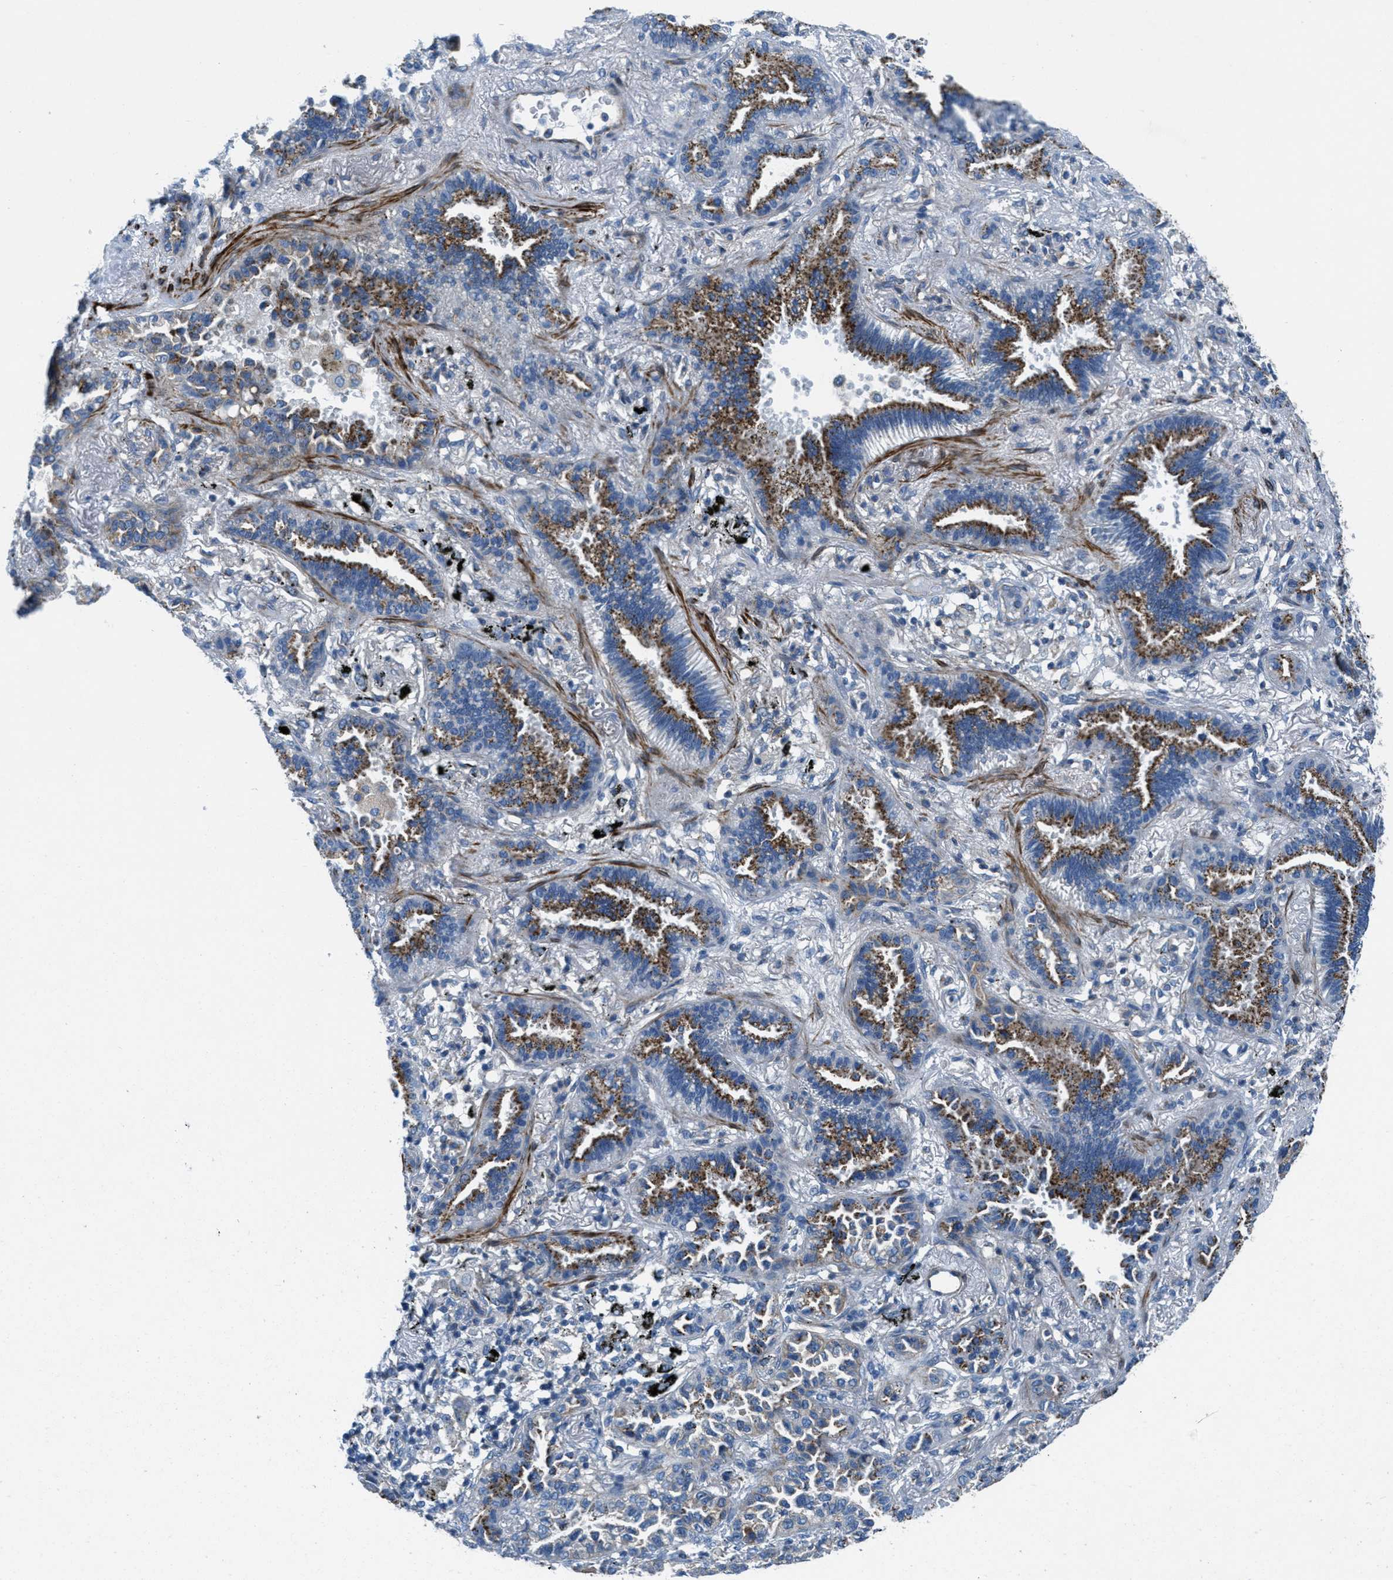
{"staining": {"intensity": "strong", "quantity": "25%-75%", "location": "cytoplasmic/membranous"}, "tissue": "lung cancer", "cell_type": "Tumor cells", "image_type": "cancer", "snomed": [{"axis": "morphology", "description": "Normal tissue, NOS"}, {"axis": "morphology", "description": "Adenocarcinoma, NOS"}, {"axis": "topography", "description": "Lung"}], "caption": "This is a histology image of IHC staining of lung cancer (adenocarcinoma), which shows strong positivity in the cytoplasmic/membranous of tumor cells.", "gene": "MFSD13A", "patient": {"sex": "male", "age": 59}}